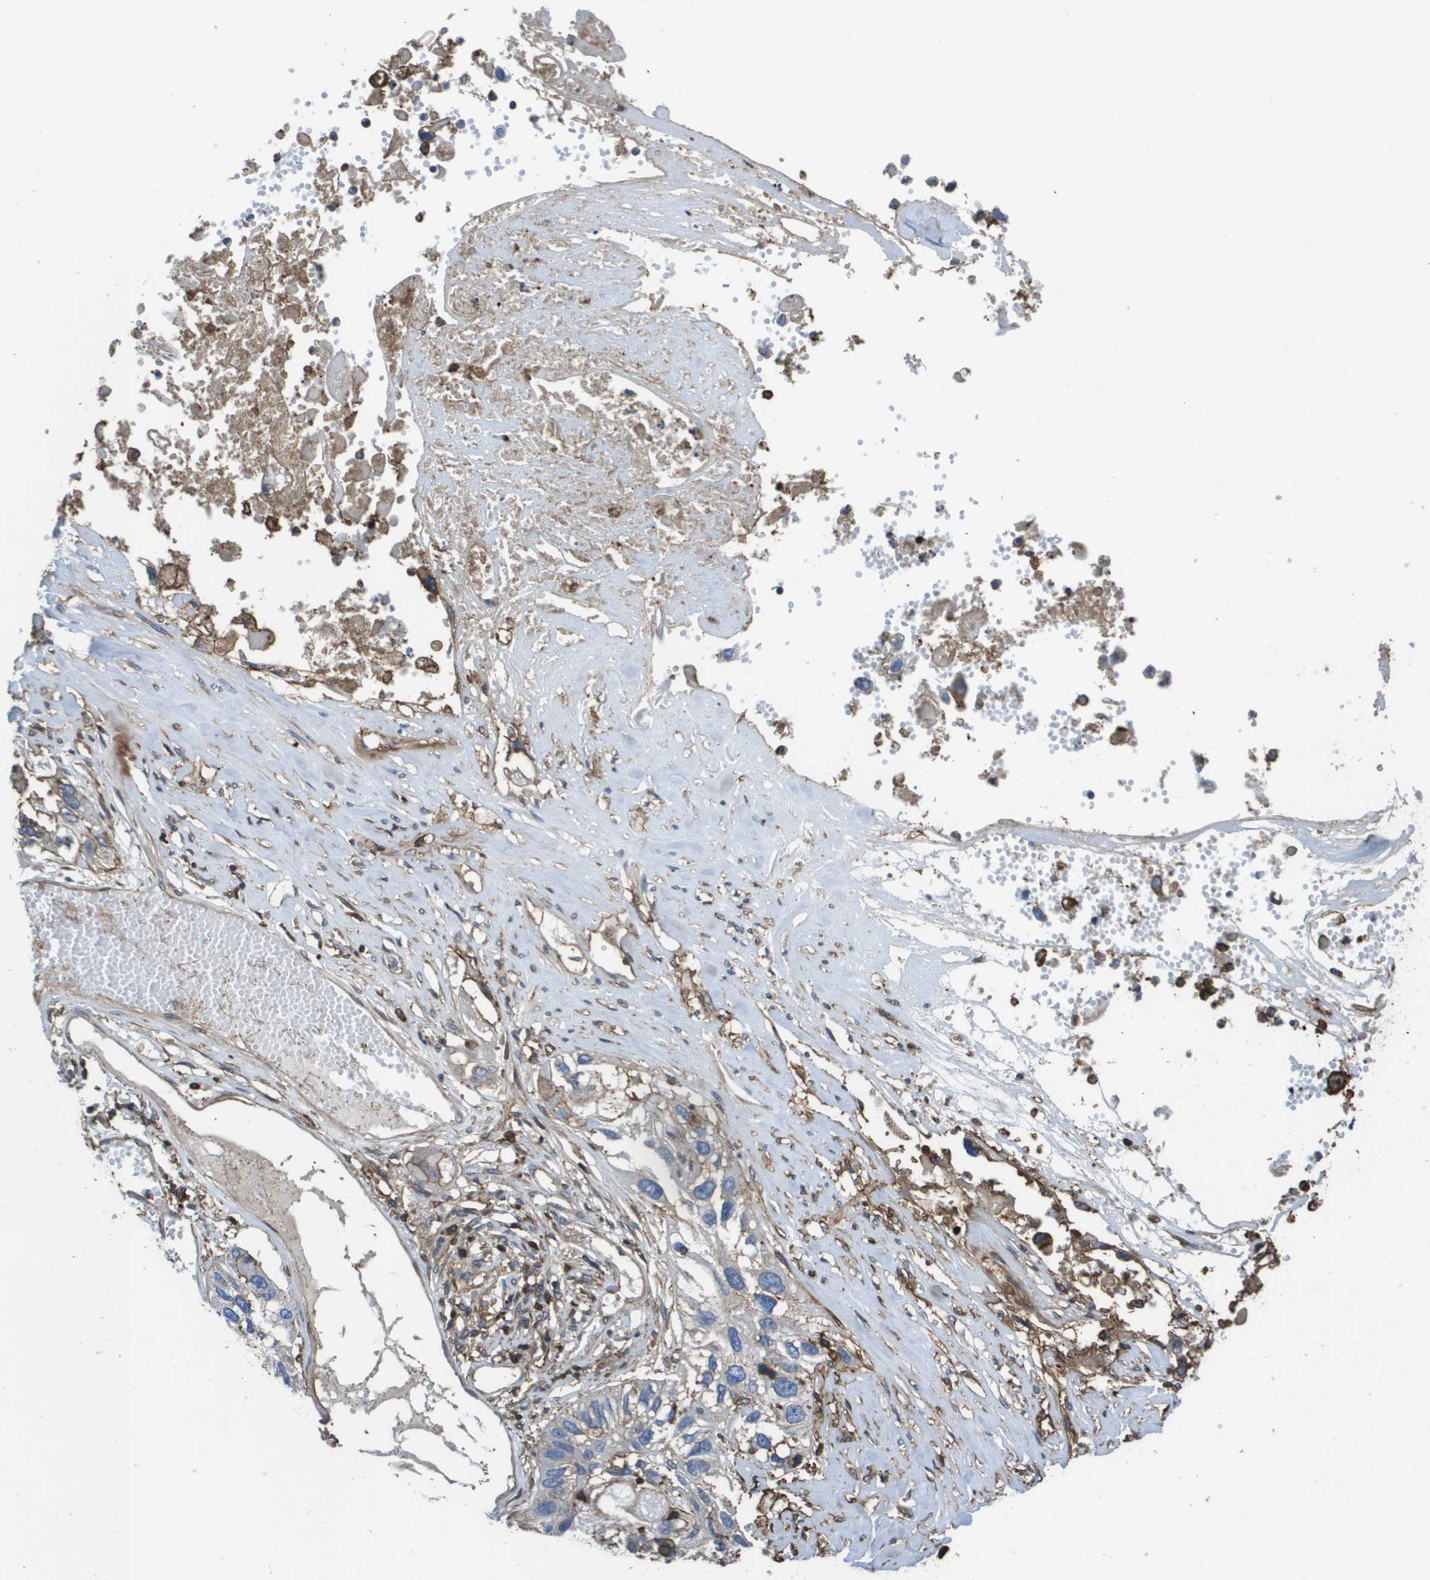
{"staining": {"intensity": "weak", "quantity": "25%-75%", "location": "cytoplasmic/membranous"}, "tissue": "lung cancer", "cell_type": "Tumor cells", "image_type": "cancer", "snomed": [{"axis": "morphology", "description": "Squamous cell carcinoma, NOS"}, {"axis": "topography", "description": "Lung"}], "caption": "Brown immunohistochemical staining in human lung cancer (squamous cell carcinoma) displays weak cytoplasmic/membranous expression in about 25%-75% of tumor cells.", "gene": "PASK", "patient": {"sex": "male", "age": 71}}